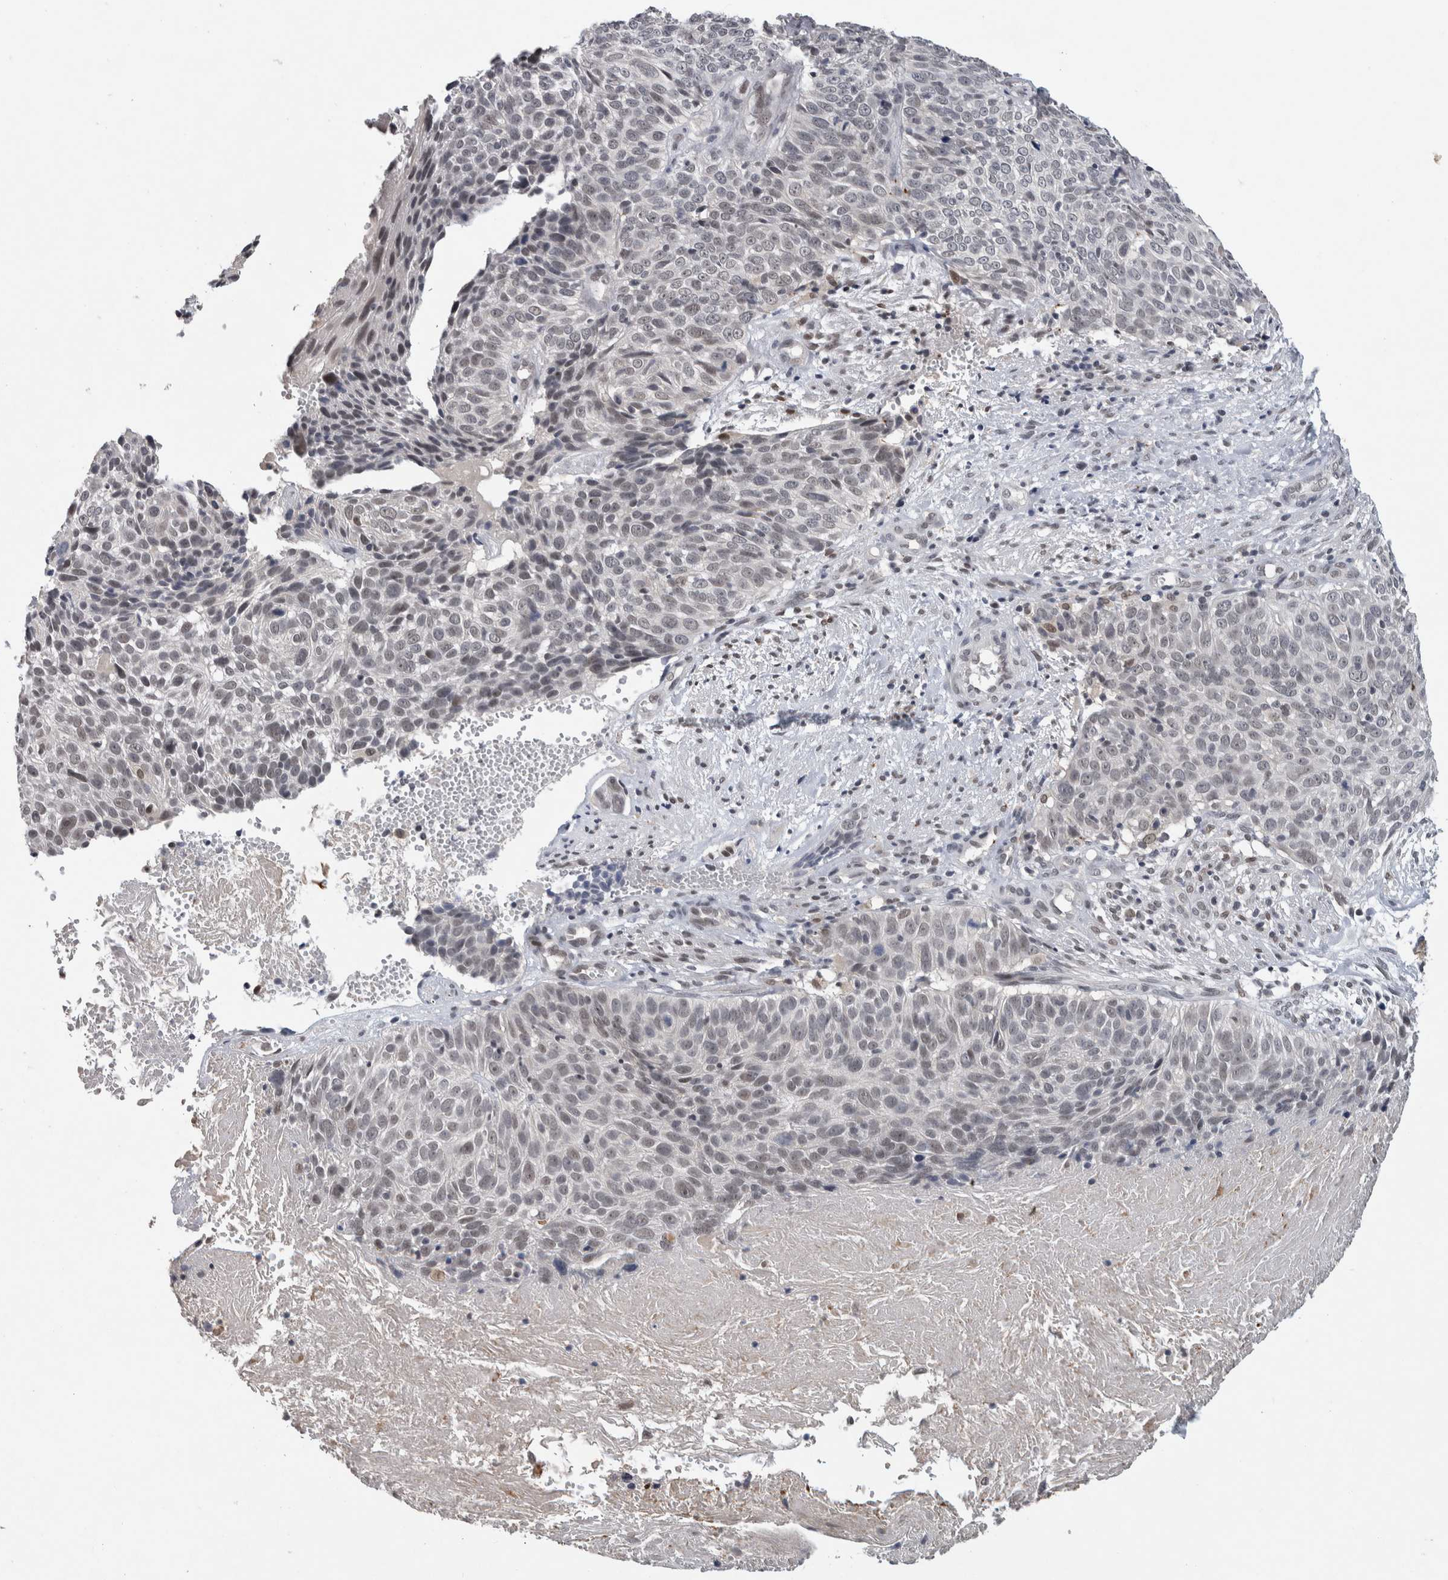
{"staining": {"intensity": "weak", "quantity": "<25%", "location": "cytoplasmic/membranous"}, "tissue": "cervical cancer", "cell_type": "Tumor cells", "image_type": "cancer", "snomed": [{"axis": "morphology", "description": "Squamous cell carcinoma, NOS"}, {"axis": "topography", "description": "Cervix"}], "caption": "High power microscopy image of an immunohistochemistry (IHC) image of cervical cancer, revealing no significant positivity in tumor cells.", "gene": "PRXL2A", "patient": {"sex": "female", "age": 74}}